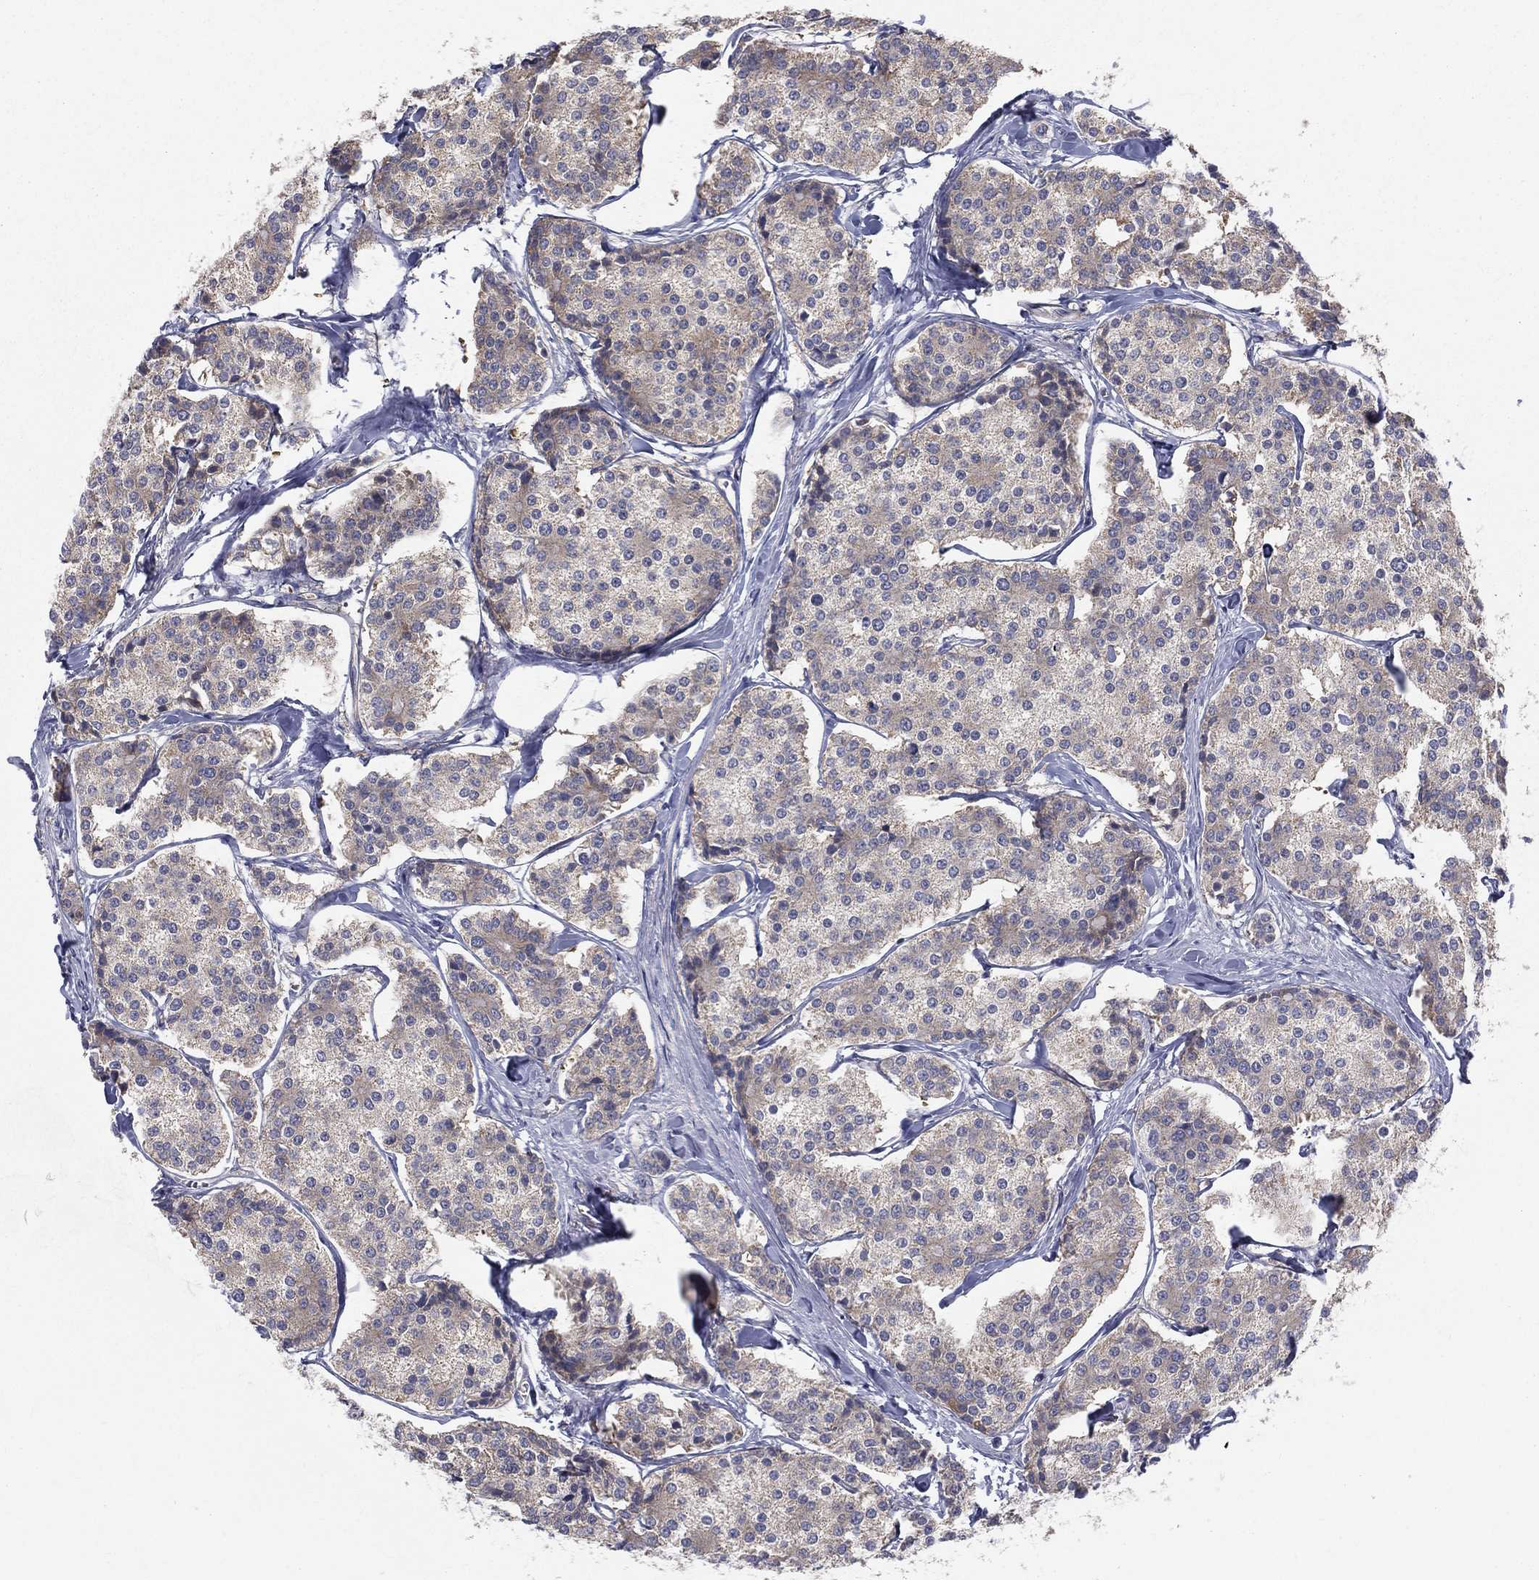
{"staining": {"intensity": "weak", "quantity": "25%-75%", "location": "cytoplasmic/membranous"}, "tissue": "carcinoid", "cell_type": "Tumor cells", "image_type": "cancer", "snomed": [{"axis": "morphology", "description": "Carcinoid, malignant, NOS"}, {"axis": "topography", "description": "Small intestine"}], "caption": "Carcinoid stained with a protein marker reveals weak staining in tumor cells.", "gene": "POMZP3", "patient": {"sex": "female", "age": 65}}